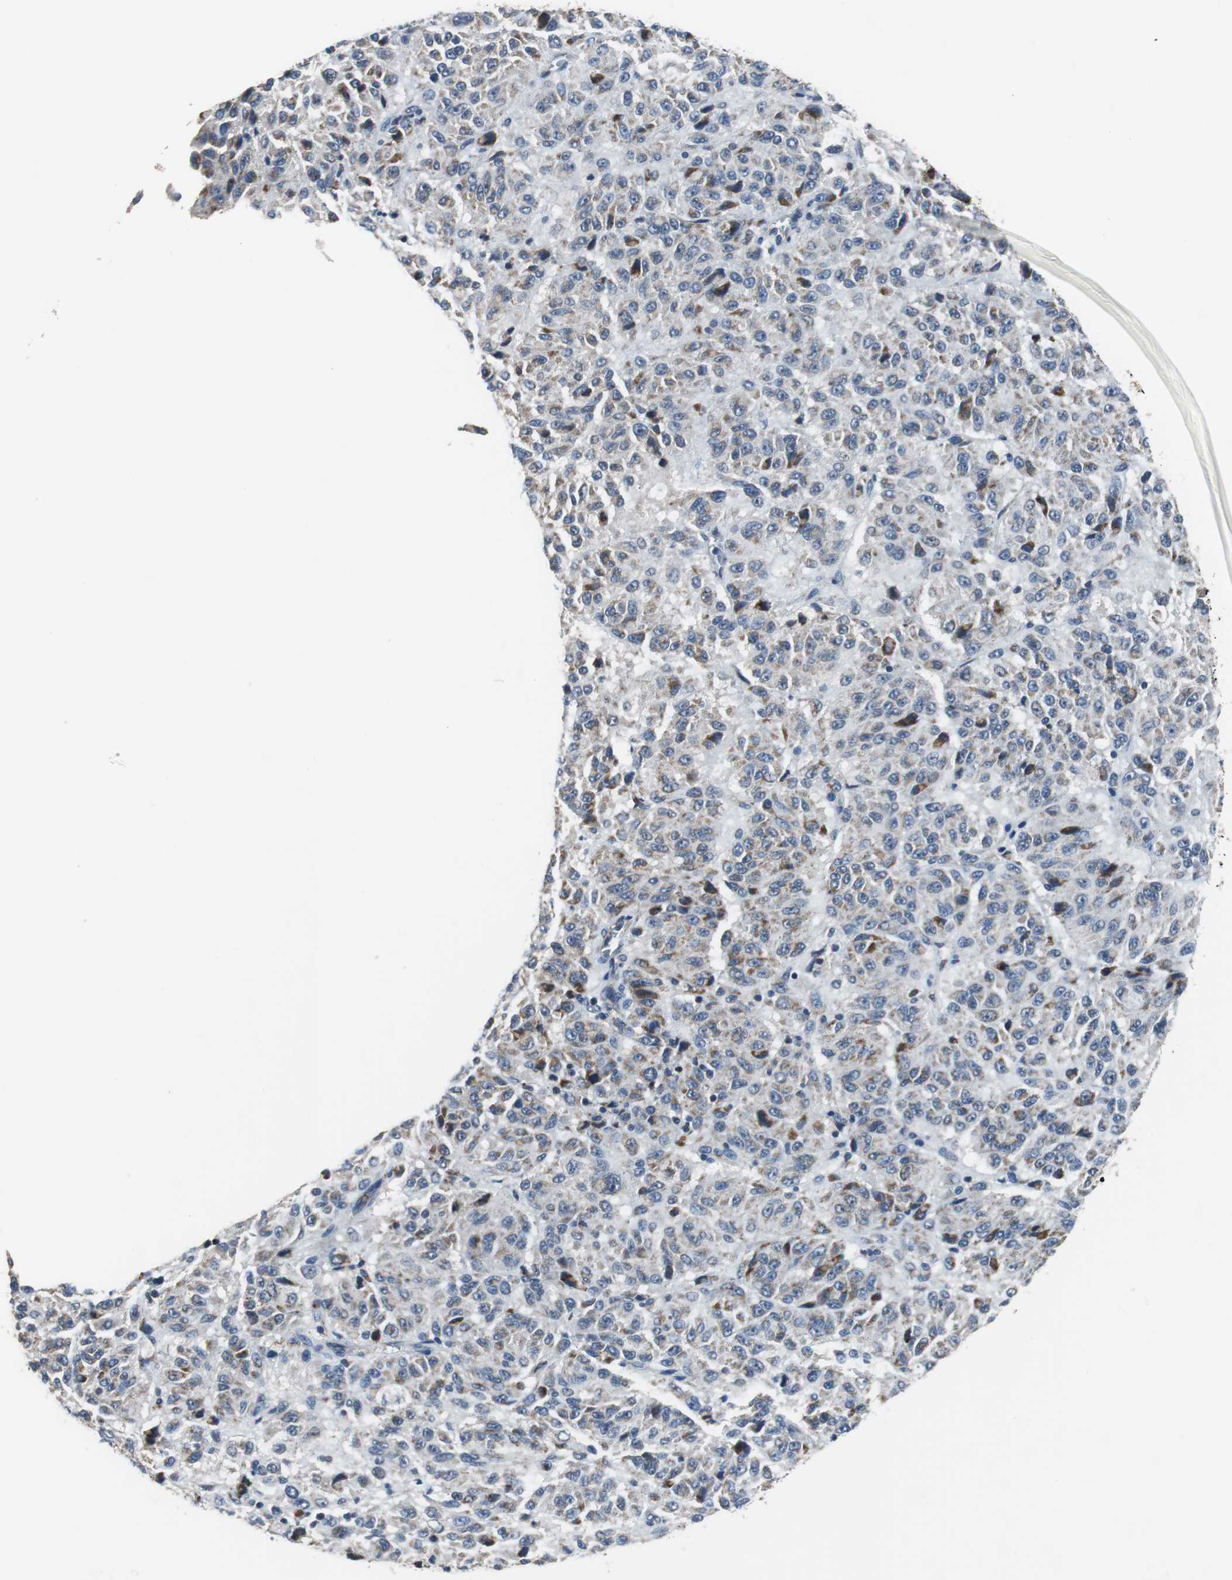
{"staining": {"intensity": "strong", "quantity": "25%-75%", "location": "cytoplasmic/membranous"}, "tissue": "melanoma", "cell_type": "Tumor cells", "image_type": "cancer", "snomed": [{"axis": "morphology", "description": "Malignant melanoma, Metastatic site"}, {"axis": "topography", "description": "Lung"}], "caption": "Malignant melanoma (metastatic site) tissue displays strong cytoplasmic/membranous expression in approximately 25%-75% of tumor cells, visualized by immunohistochemistry.", "gene": "PITRM1", "patient": {"sex": "male", "age": 64}}